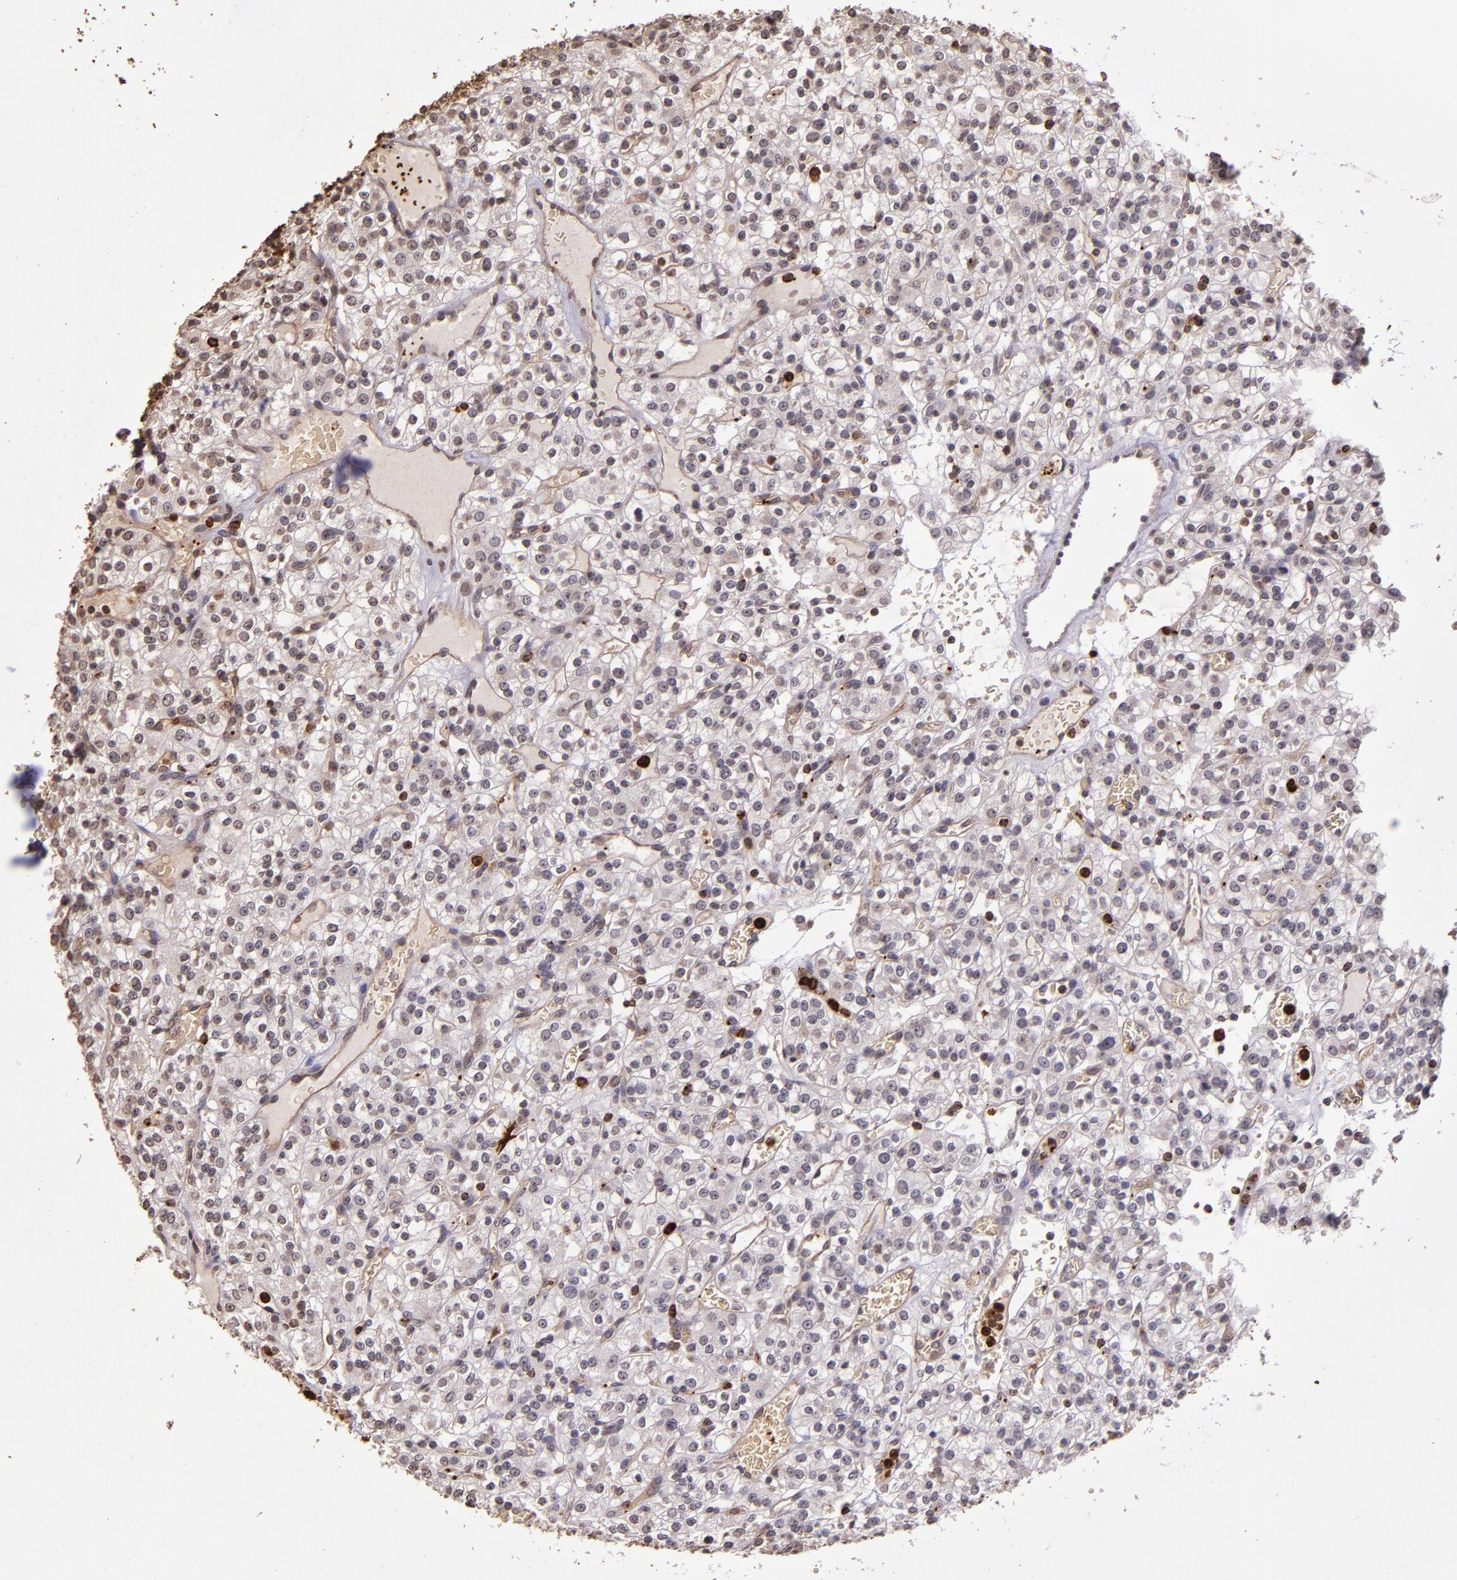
{"staining": {"intensity": "negative", "quantity": "none", "location": "none"}, "tissue": "renal cancer", "cell_type": "Tumor cells", "image_type": "cancer", "snomed": [{"axis": "morphology", "description": "Normal tissue, NOS"}, {"axis": "morphology", "description": "Adenocarcinoma, NOS"}, {"axis": "topography", "description": "Kidney"}], "caption": "The micrograph exhibits no staining of tumor cells in renal cancer (adenocarcinoma).", "gene": "SLC2A3", "patient": {"sex": "female", "age": 72}}